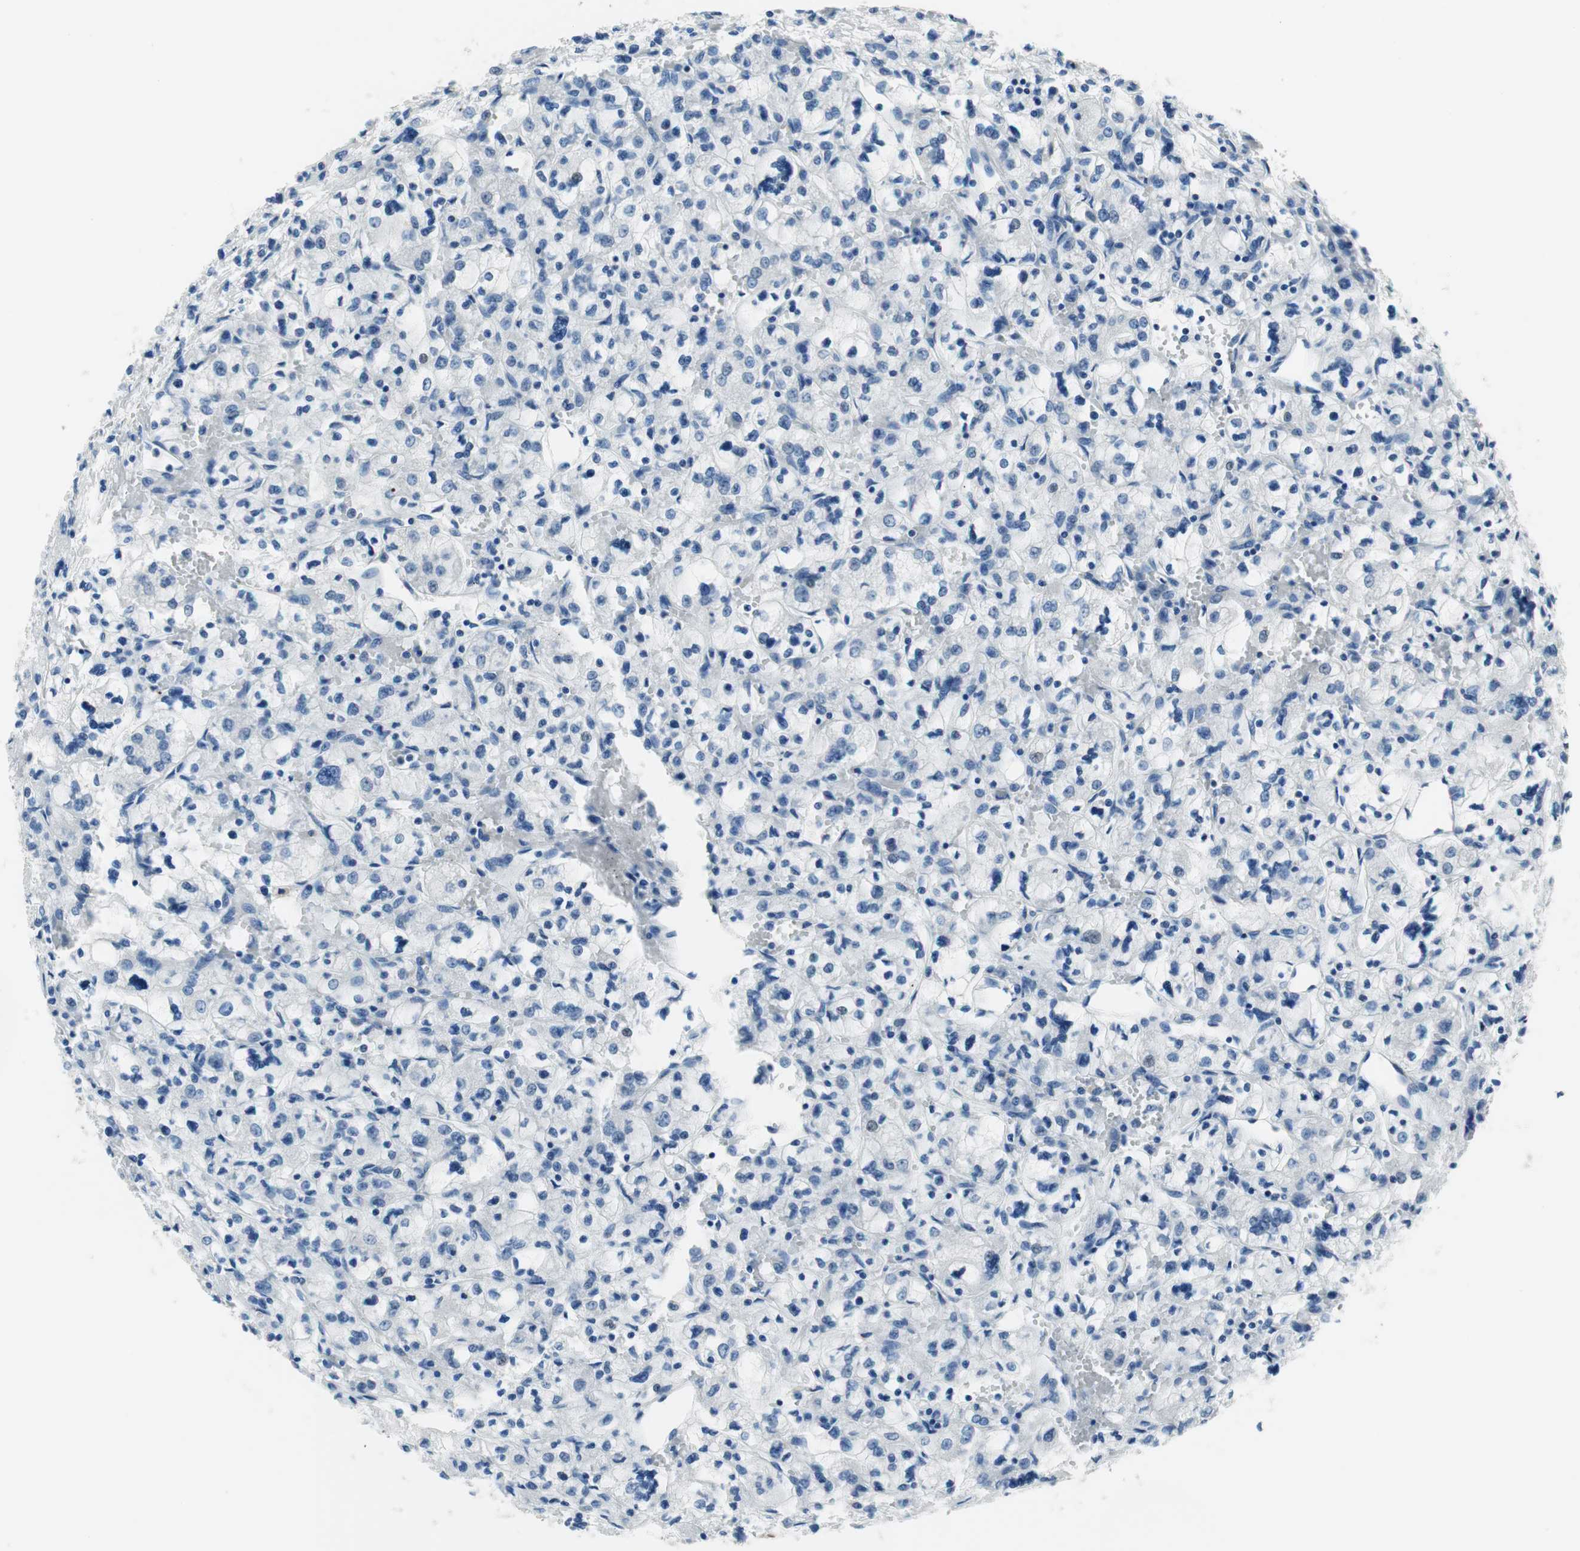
{"staining": {"intensity": "negative", "quantity": "none", "location": "none"}, "tissue": "renal cancer", "cell_type": "Tumor cells", "image_type": "cancer", "snomed": [{"axis": "morphology", "description": "Adenocarcinoma, NOS"}, {"axis": "topography", "description": "Kidney"}], "caption": "Tumor cells are negative for brown protein staining in renal cancer. Nuclei are stained in blue.", "gene": "GRHL1", "patient": {"sex": "female", "age": 83}}